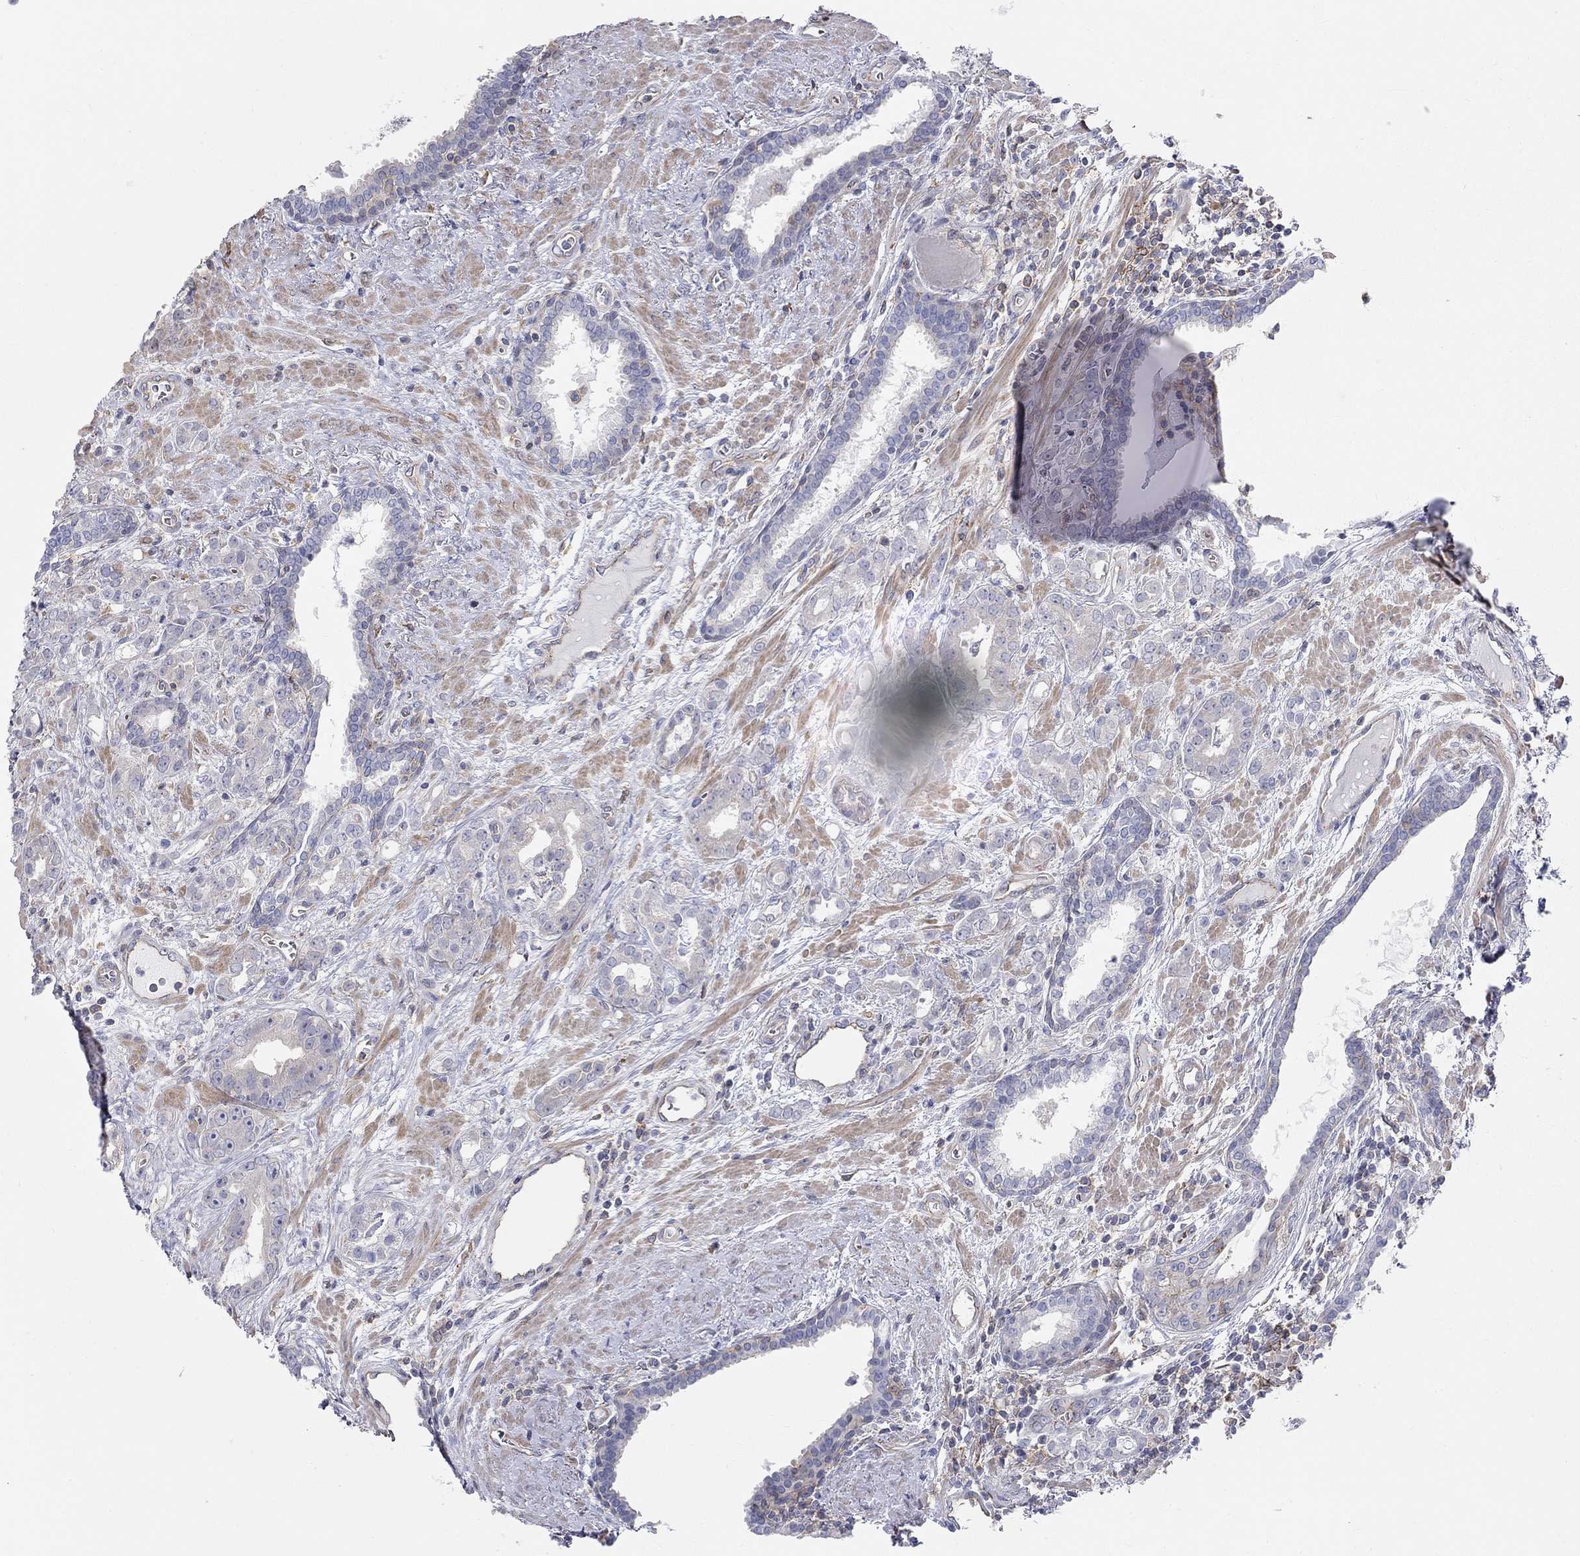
{"staining": {"intensity": "negative", "quantity": "none", "location": "none"}, "tissue": "prostate cancer", "cell_type": "Tumor cells", "image_type": "cancer", "snomed": [{"axis": "morphology", "description": "Adenocarcinoma, NOS"}, {"axis": "topography", "description": "Prostate"}], "caption": "This is an immunohistochemistry (IHC) micrograph of prostate adenocarcinoma. There is no expression in tumor cells.", "gene": "PCDHGA10", "patient": {"sex": "male", "age": 57}}